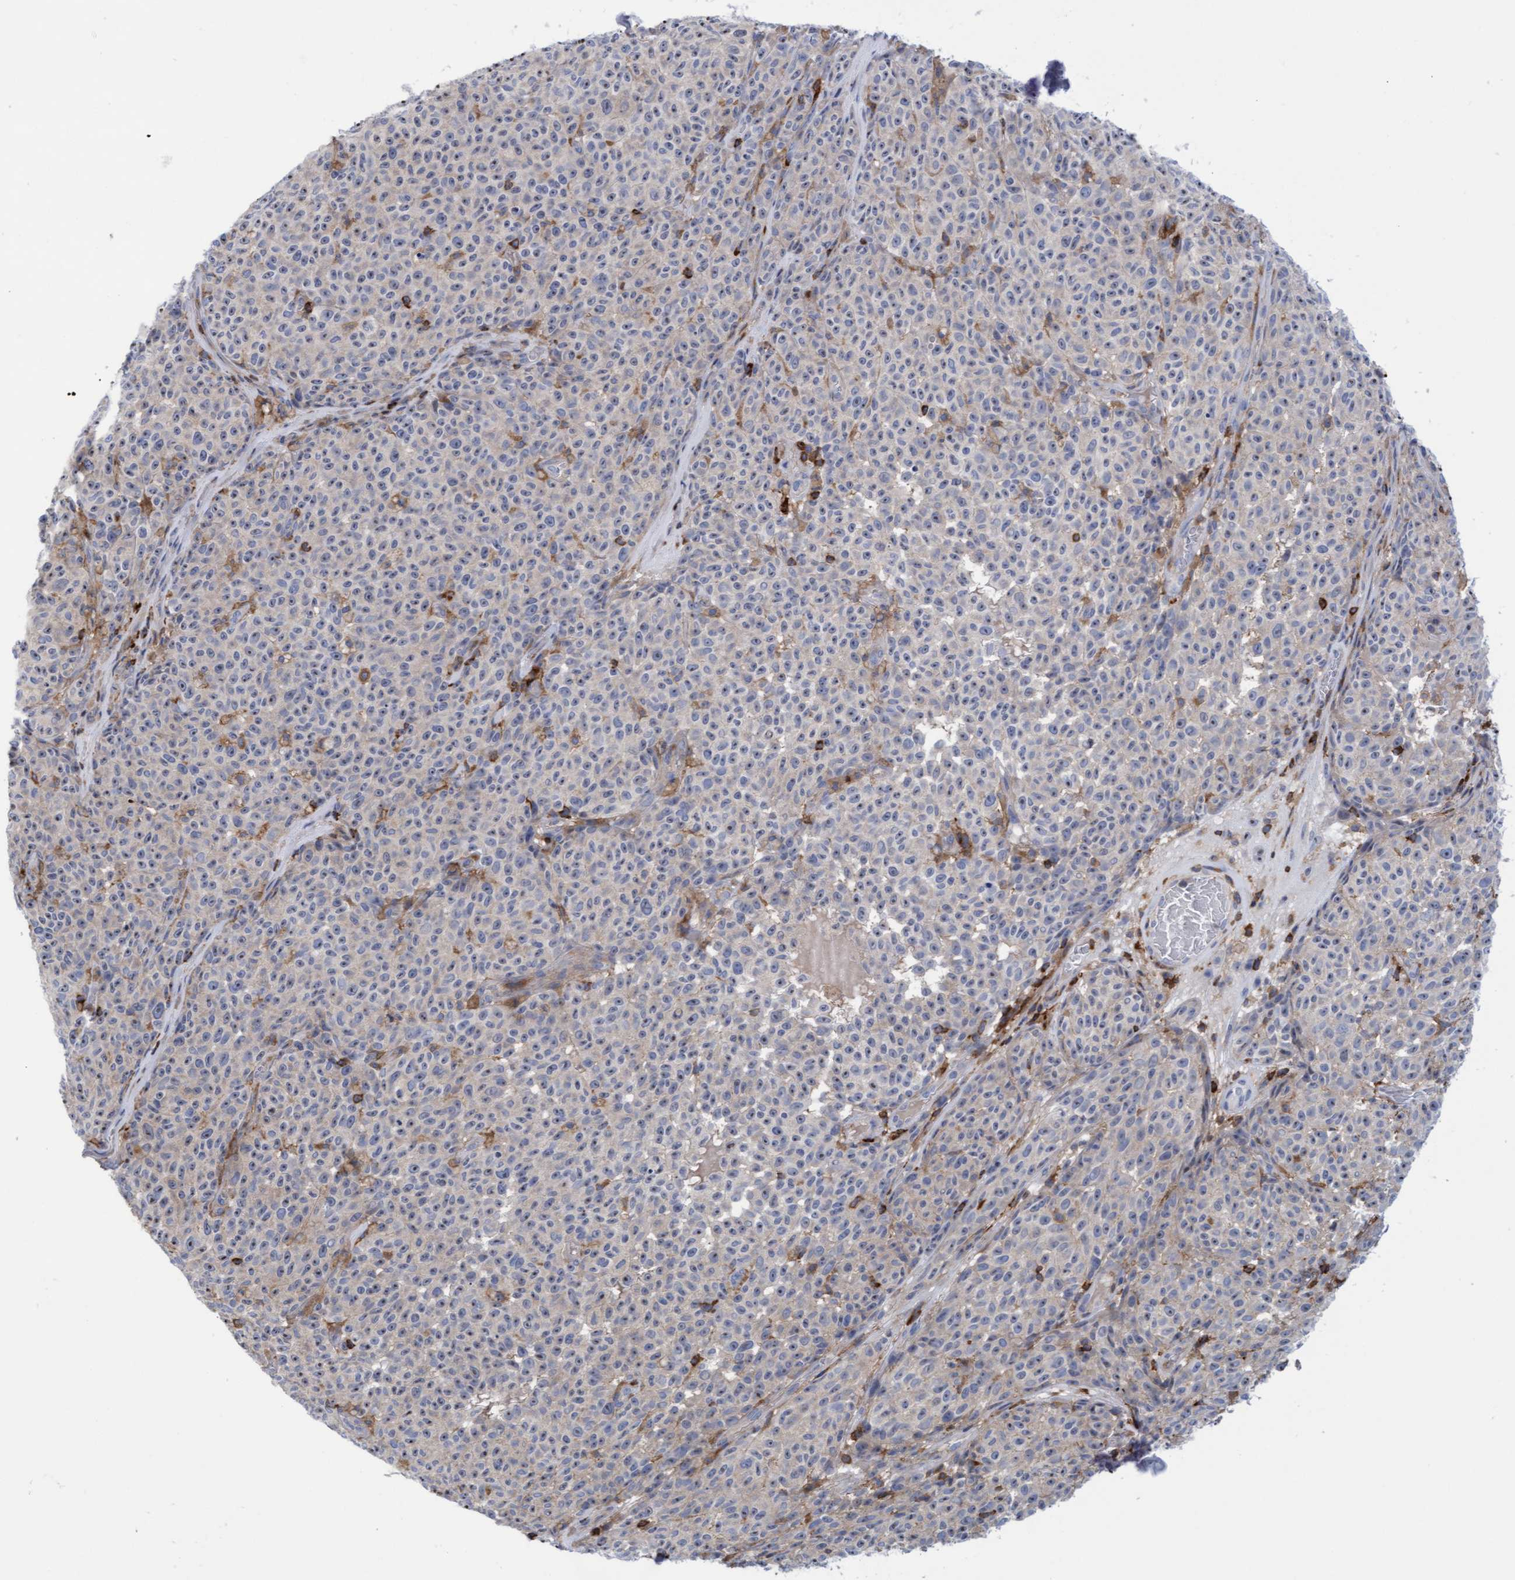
{"staining": {"intensity": "negative", "quantity": "none", "location": "none"}, "tissue": "melanoma", "cell_type": "Tumor cells", "image_type": "cancer", "snomed": [{"axis": "morphology", "description": "Malignant melanoma, NOS"}, {"axis": "topography", "description": "Skin"}], "caption": "Protein analysis of melanoma demonstrates no significant expression in tumor cells.", "gene": "FNBP1", "patient": {"sex": "female", "age": 82}}